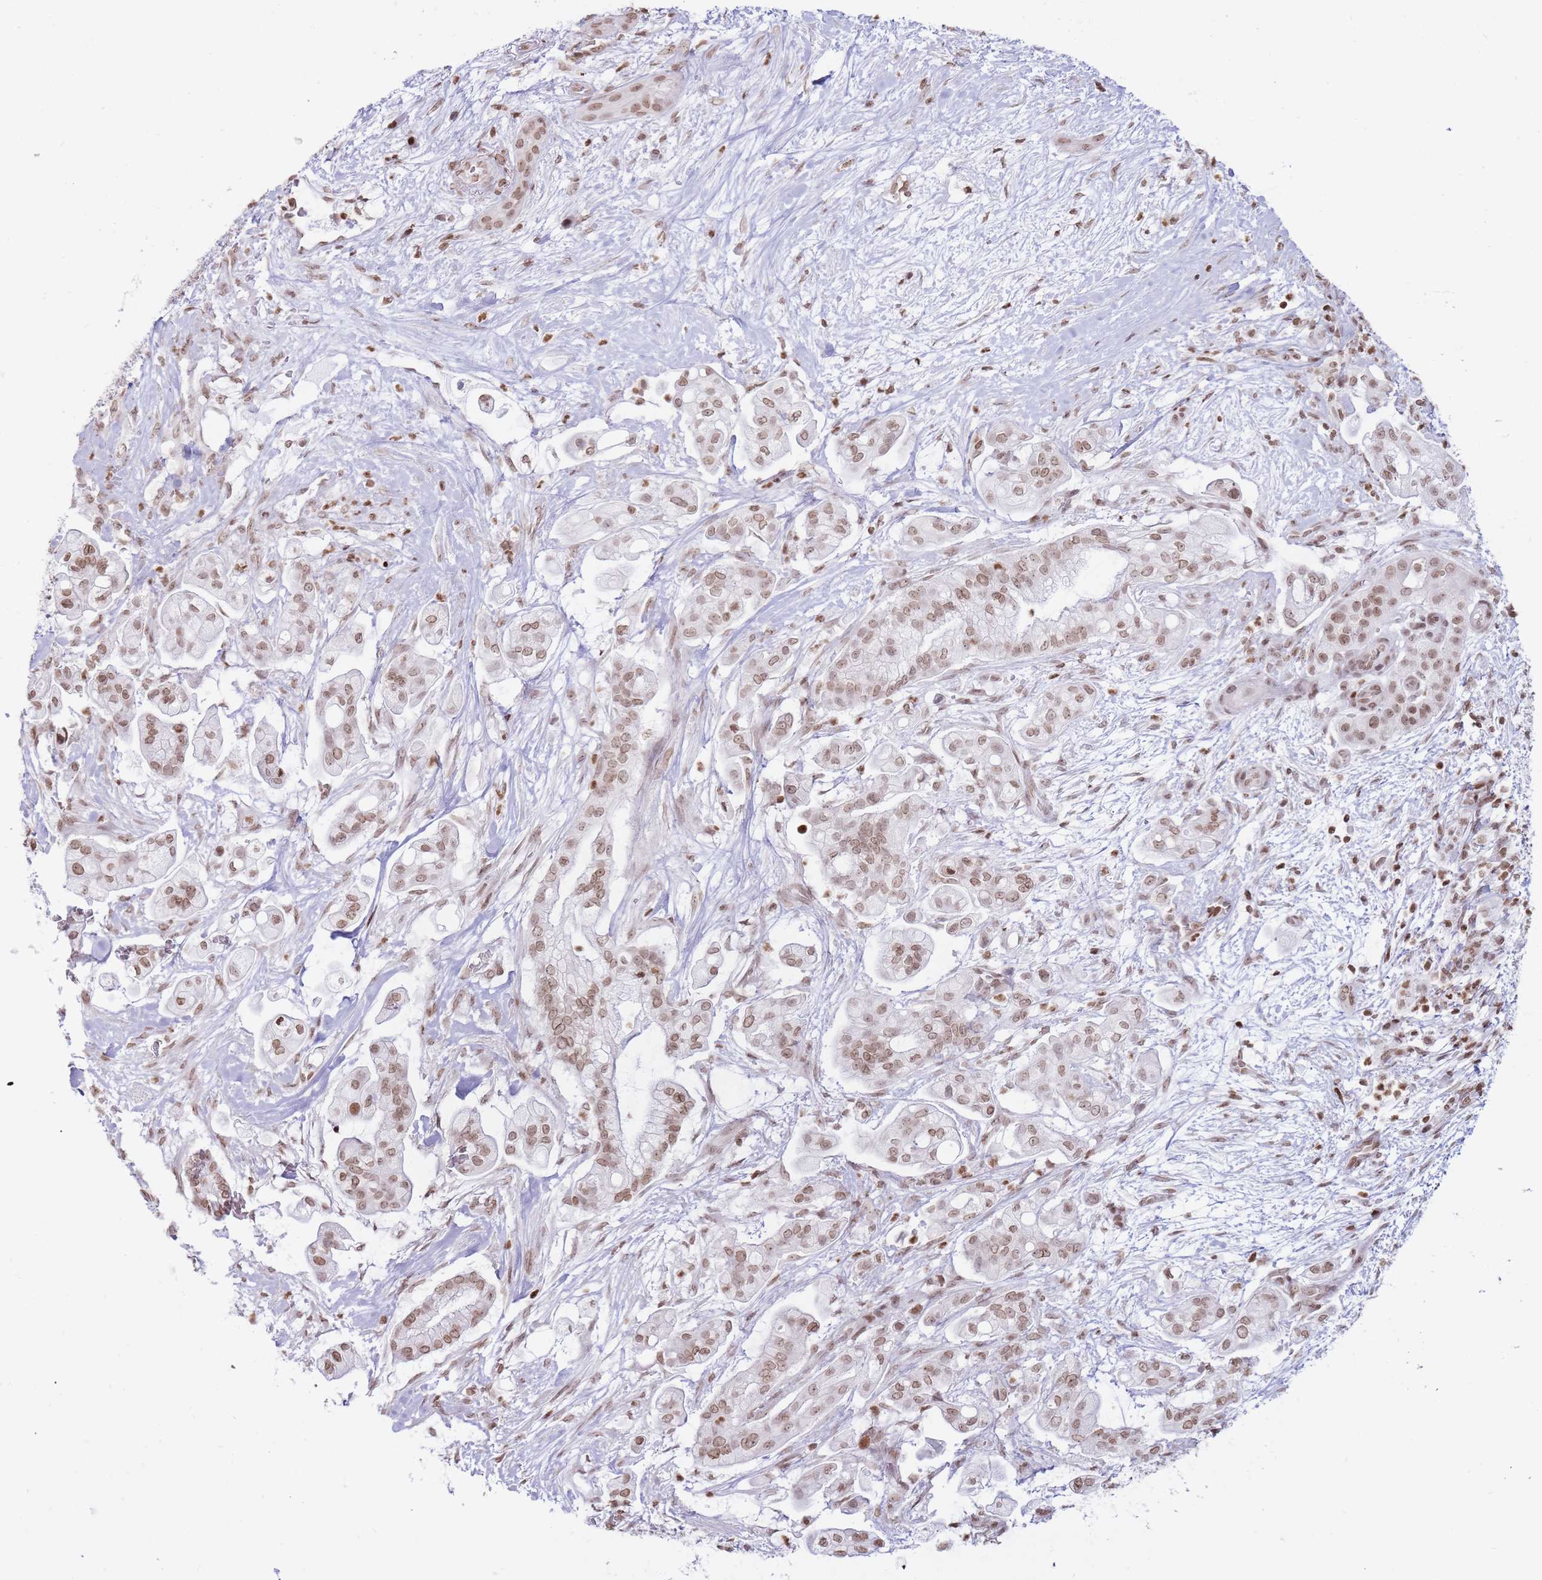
{"staining": {"intensity": "moderate", "quantity": ">75%", "location": "nuclear"}, "tissue": "pancreatic cancer", "cell_type": "Tumor cells", "image_type": "cancer", "snomed": [{"axis": "morphology", "description": "Adenocarcinoma, NOS"}, {"axis": "topography", "description": "Pancreas"}], "caption": "Adenocarcinoma (pancreatic) stained with a brown dye shows moderate nuclear positive expression in about >75% of tumor cells.", "gene": "SHISAL1", "patient": {"sex": "female", "age": 69}}